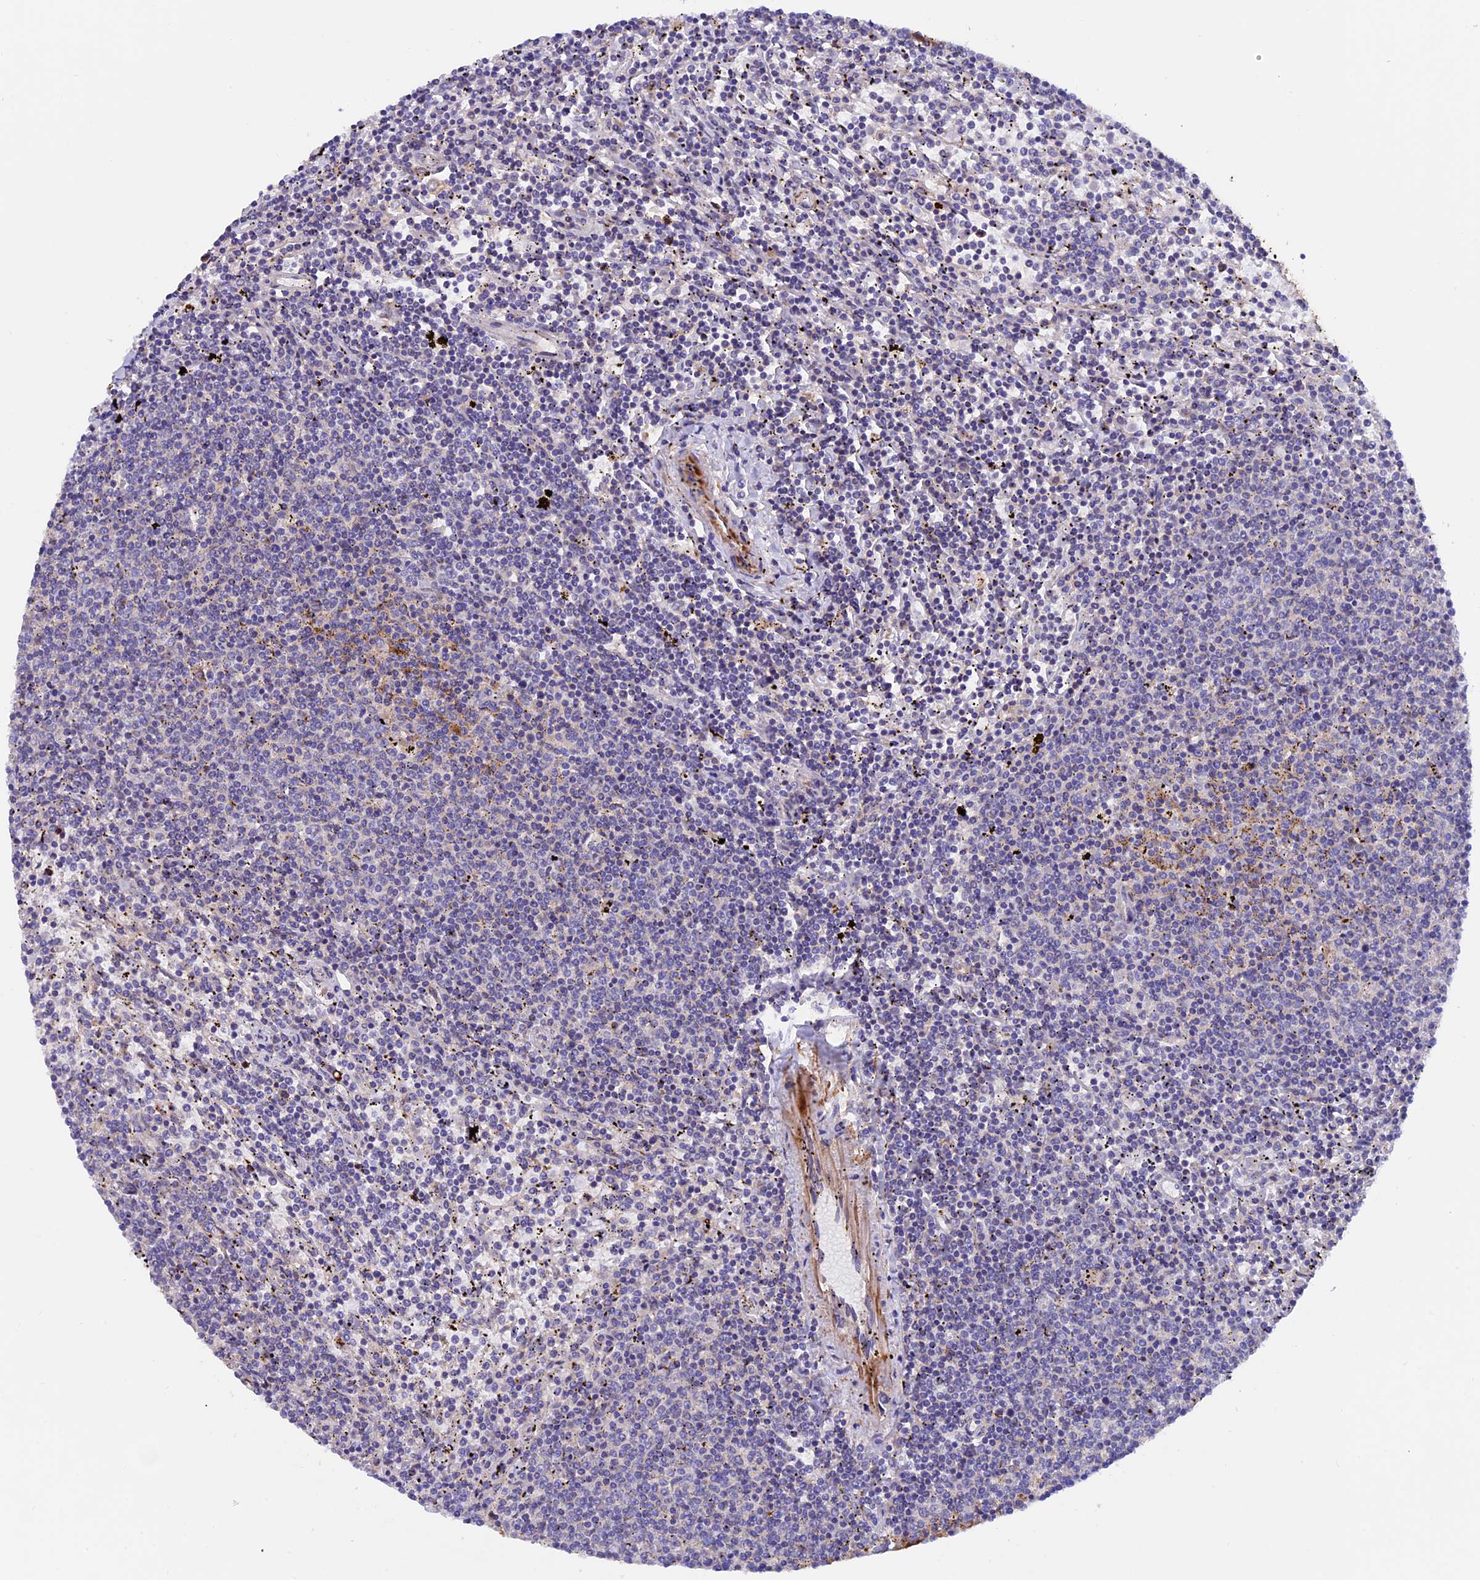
{"staining": {"intensity": "negative", "quantity": "none", "location": "none"}, "tissue": "lymphoma", "cell_type": "Tumor cells", "image_type": "cancer", "snomed": [{"axis": "morphology", "description": "Malignant lymphoma, non-Hodgkin's type, Low grade"}, {"axis": "topography", "description": "Spleen"}], "caption": "Immunohistochemistry photomicrograph of neoplastic tissue: human low-grade malignant lymphoma, non-Hodgkin's type stained with DAB shows no significant protein positivity in tumor cells. (Brightfield microscopy of DAB immunohistochemistry at high magnification).", "gene": "PTPN9", "patient": {"sex": "female", "age": 50}}